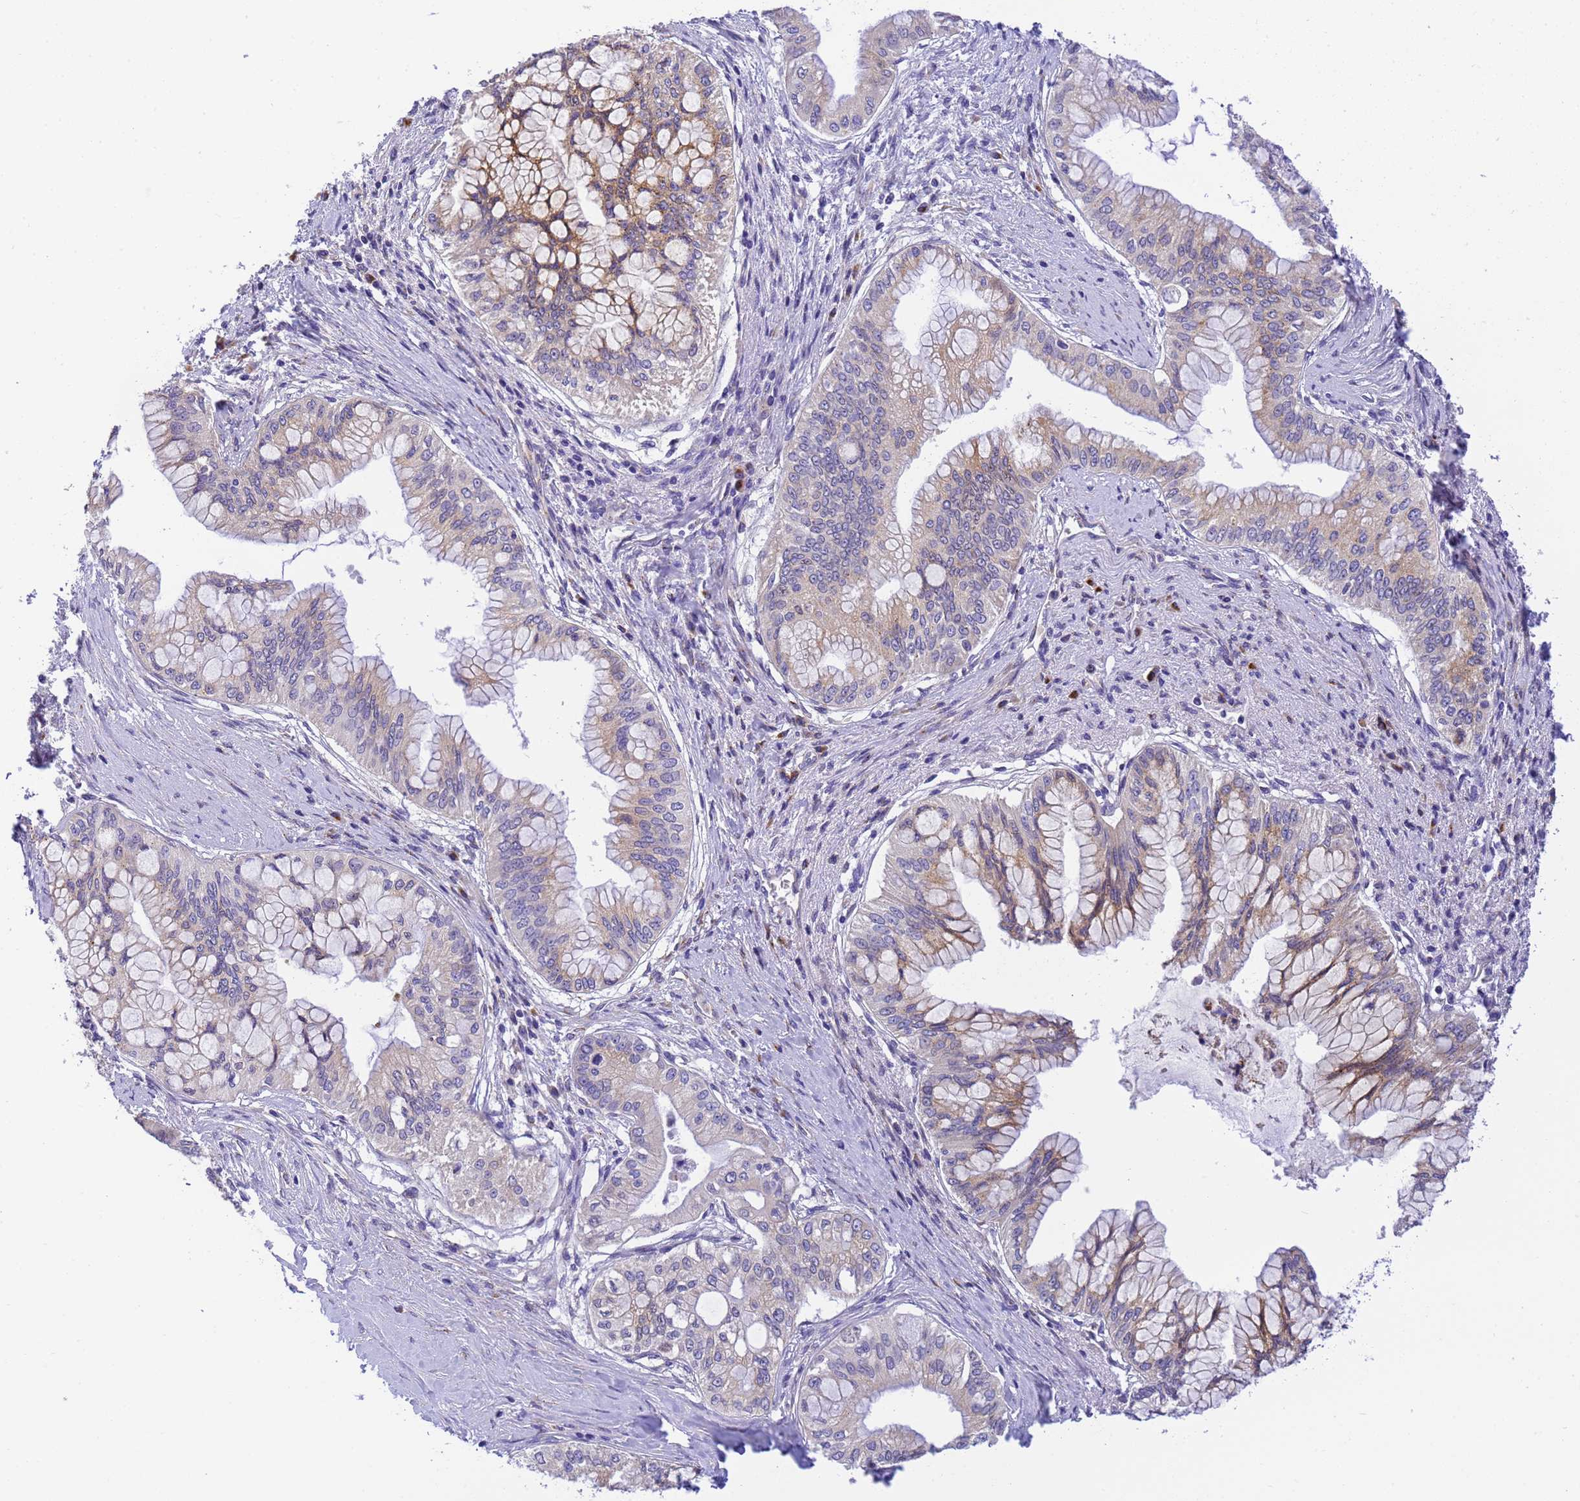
{"staining": {"intensity": "moderate", "quantity": "25%-75%", "location": "cytoplasmic/membranous"}, "tissue": "pancreatic cancer", "cell_type": "Tumor cells", "image_type": "cancer", "snomed": [{"axis": "morphology", "description": "Adenocarcinoma, NOS"}, {"axis": "topography", "description": "Pancreas"}], "caption": "Adenocarcinoma (pancreatic) stained for a protein (brown) exhibits moderate cytoplasmic/membranous positive expression in about 25%-75% of tumor cells.", "gene": "RHBDD3", "patient": {"sex": "male", "age": 46}}